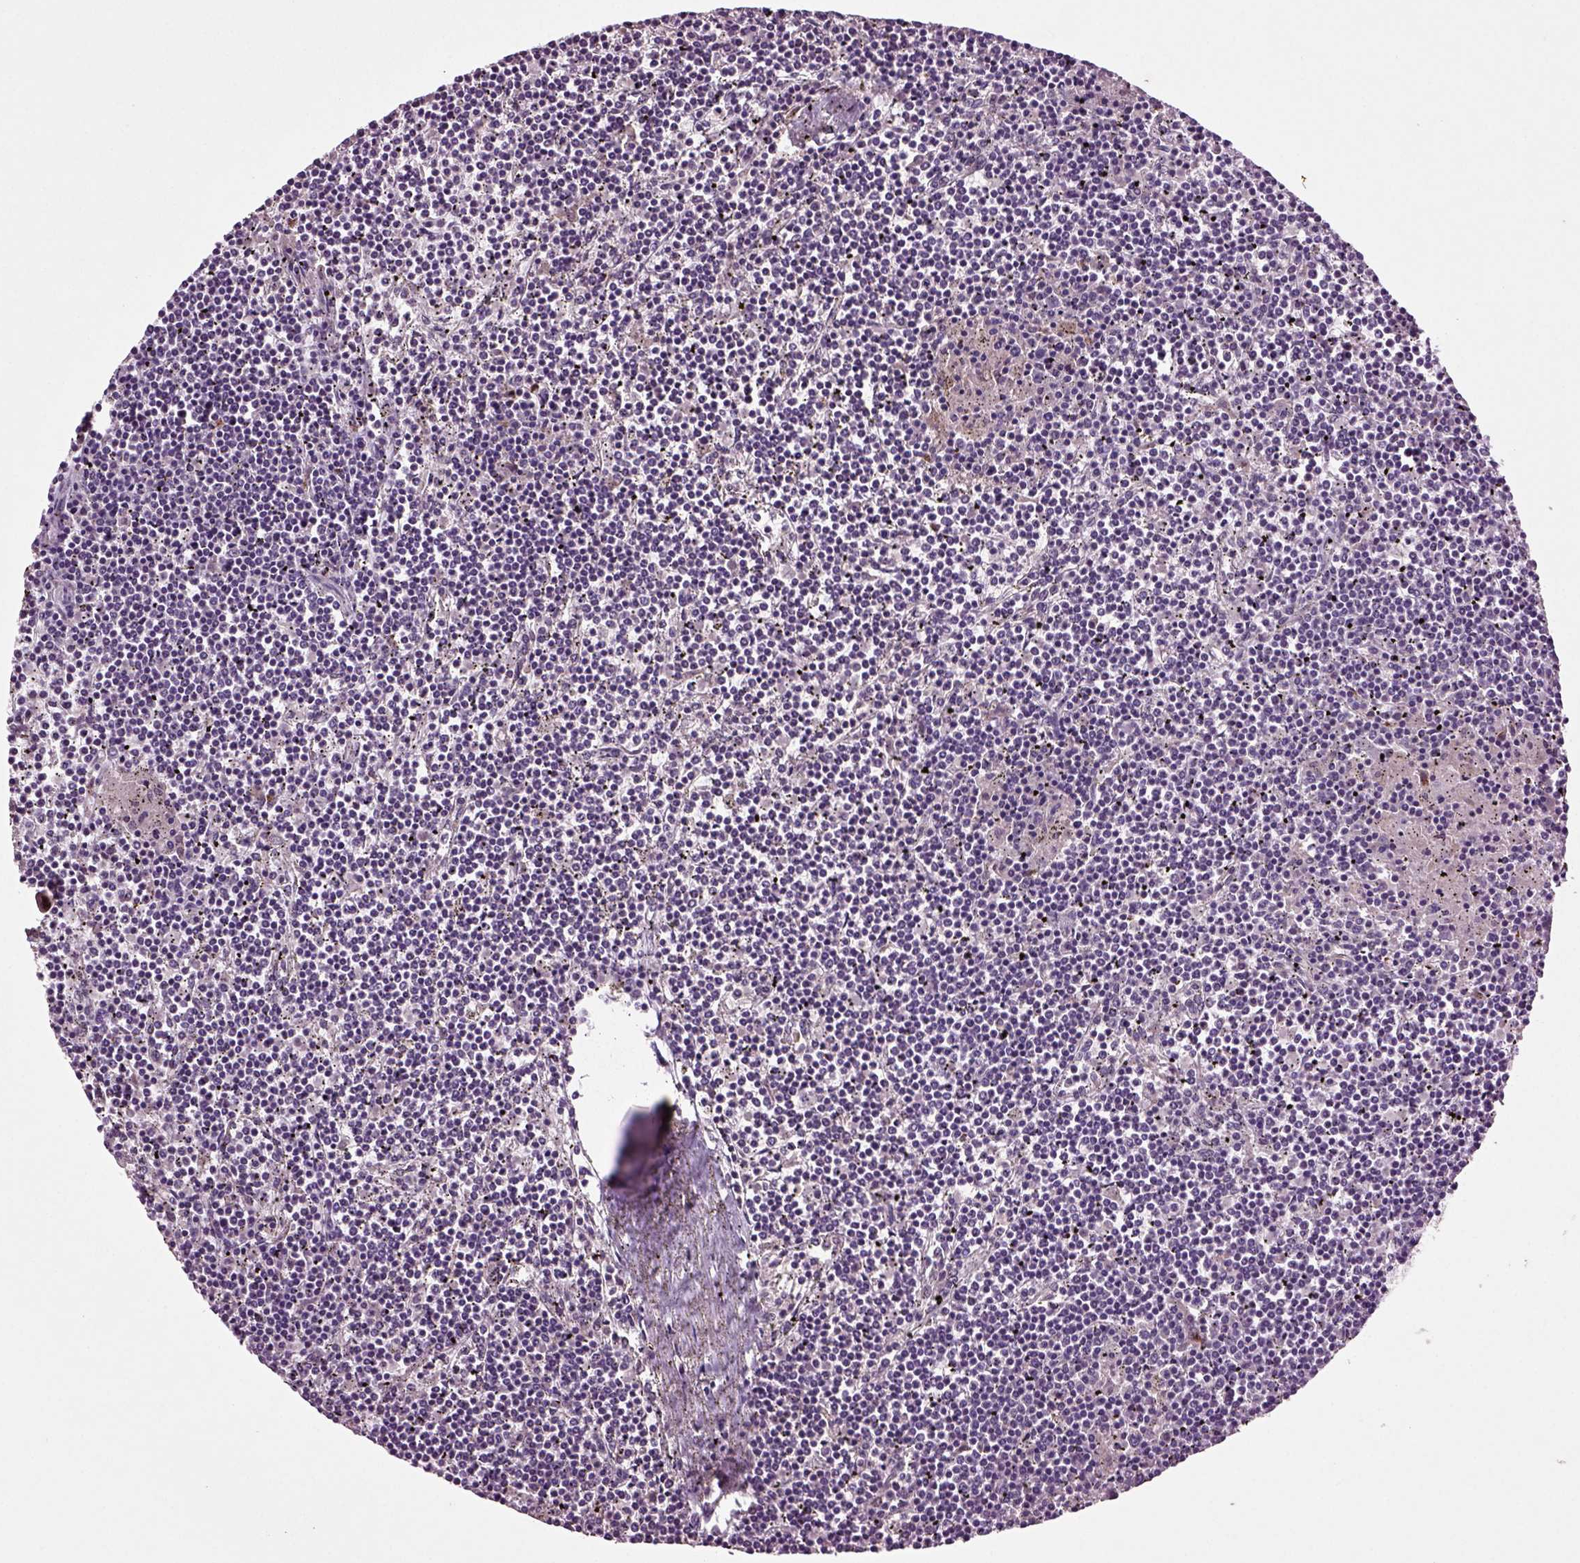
{"staining": {"intensity": "negative", "quantity": "none", "location": "none"}, "tissue": "lymphoma", "cell_type": "Tumor cells", "image_type": "cancer", "snomed": [{"axis": "morphology", "description": "Malignant lymphoma, non-Hodgkin's type, Low grade"}, {"axis": "topography", "description": "Spleen"}], "caption": "Immunohistochemistry (IHC) micrograph of lymphoma stained for a protein (brown), which demonstrates no positivity in tumor cells. (Stains: DAB (3,3'-diaminobenzidine) immunohistochemistry with hematoxylin counter stain, Microscopy: brightfield microscopy at high magnification).", "gene": "SLC17A6", "patient": {"sex": "female", "age": 19}}